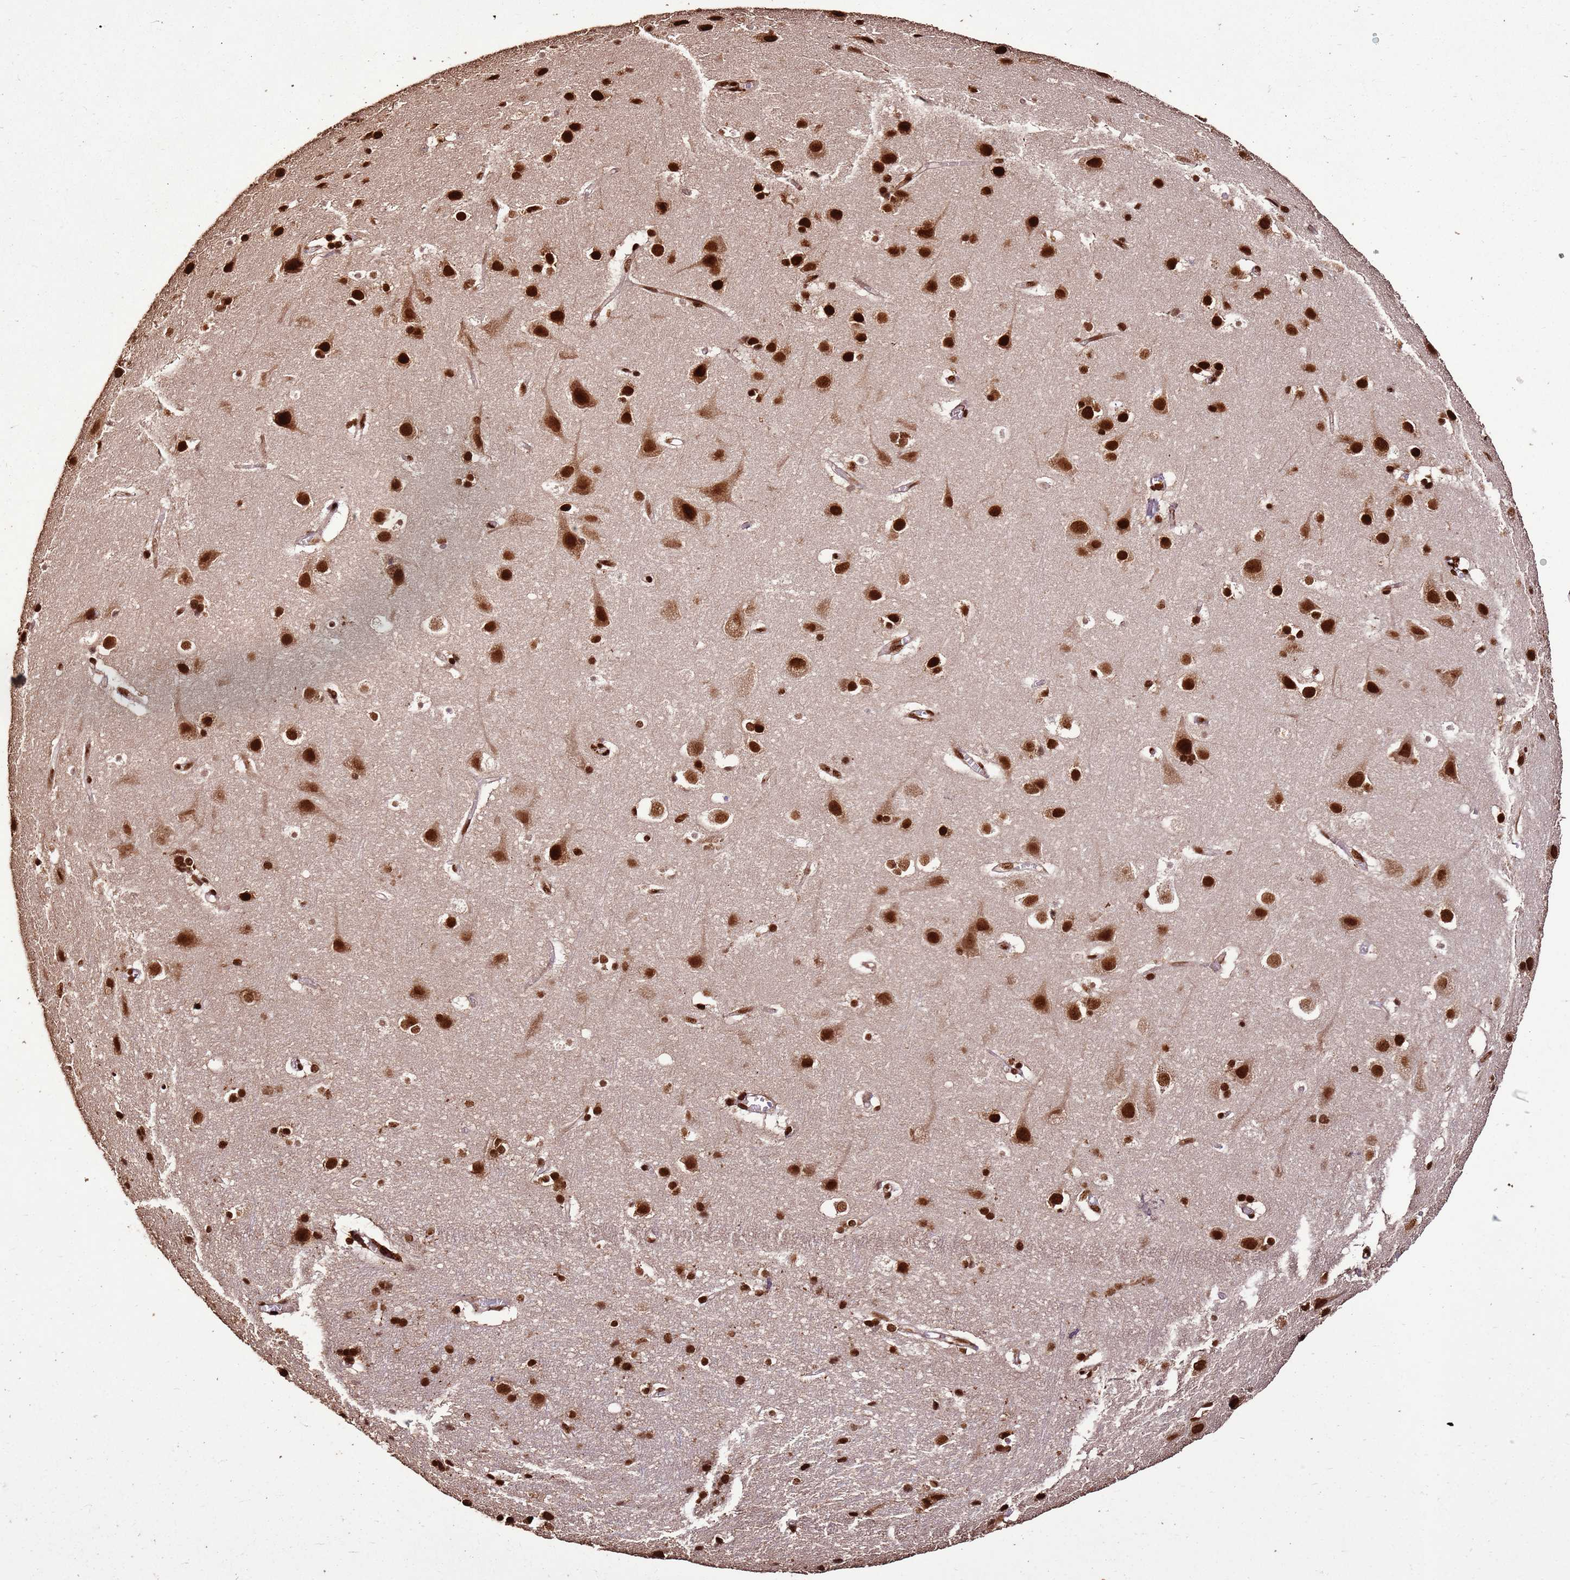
{"staining": {"intensity": "strong", "quantity": ">75%", "location": "nuclear"}, "tissue": "cerebral cortex", "cell_type": "Endothelial cells", "image_type": "normal", "snomed": [{"axis": "morphology", "description": "Normal tissue, NOS"}, {"axis": "topography", "description": "Cerebral cortex"}], "caption": "Protein staining of normal cerebral cortex displays strong nuclear expression in approximately >75% of endothelial cells.", "gene": "HNRNPAB", "patient": {"sex": "male", "age": 54}}